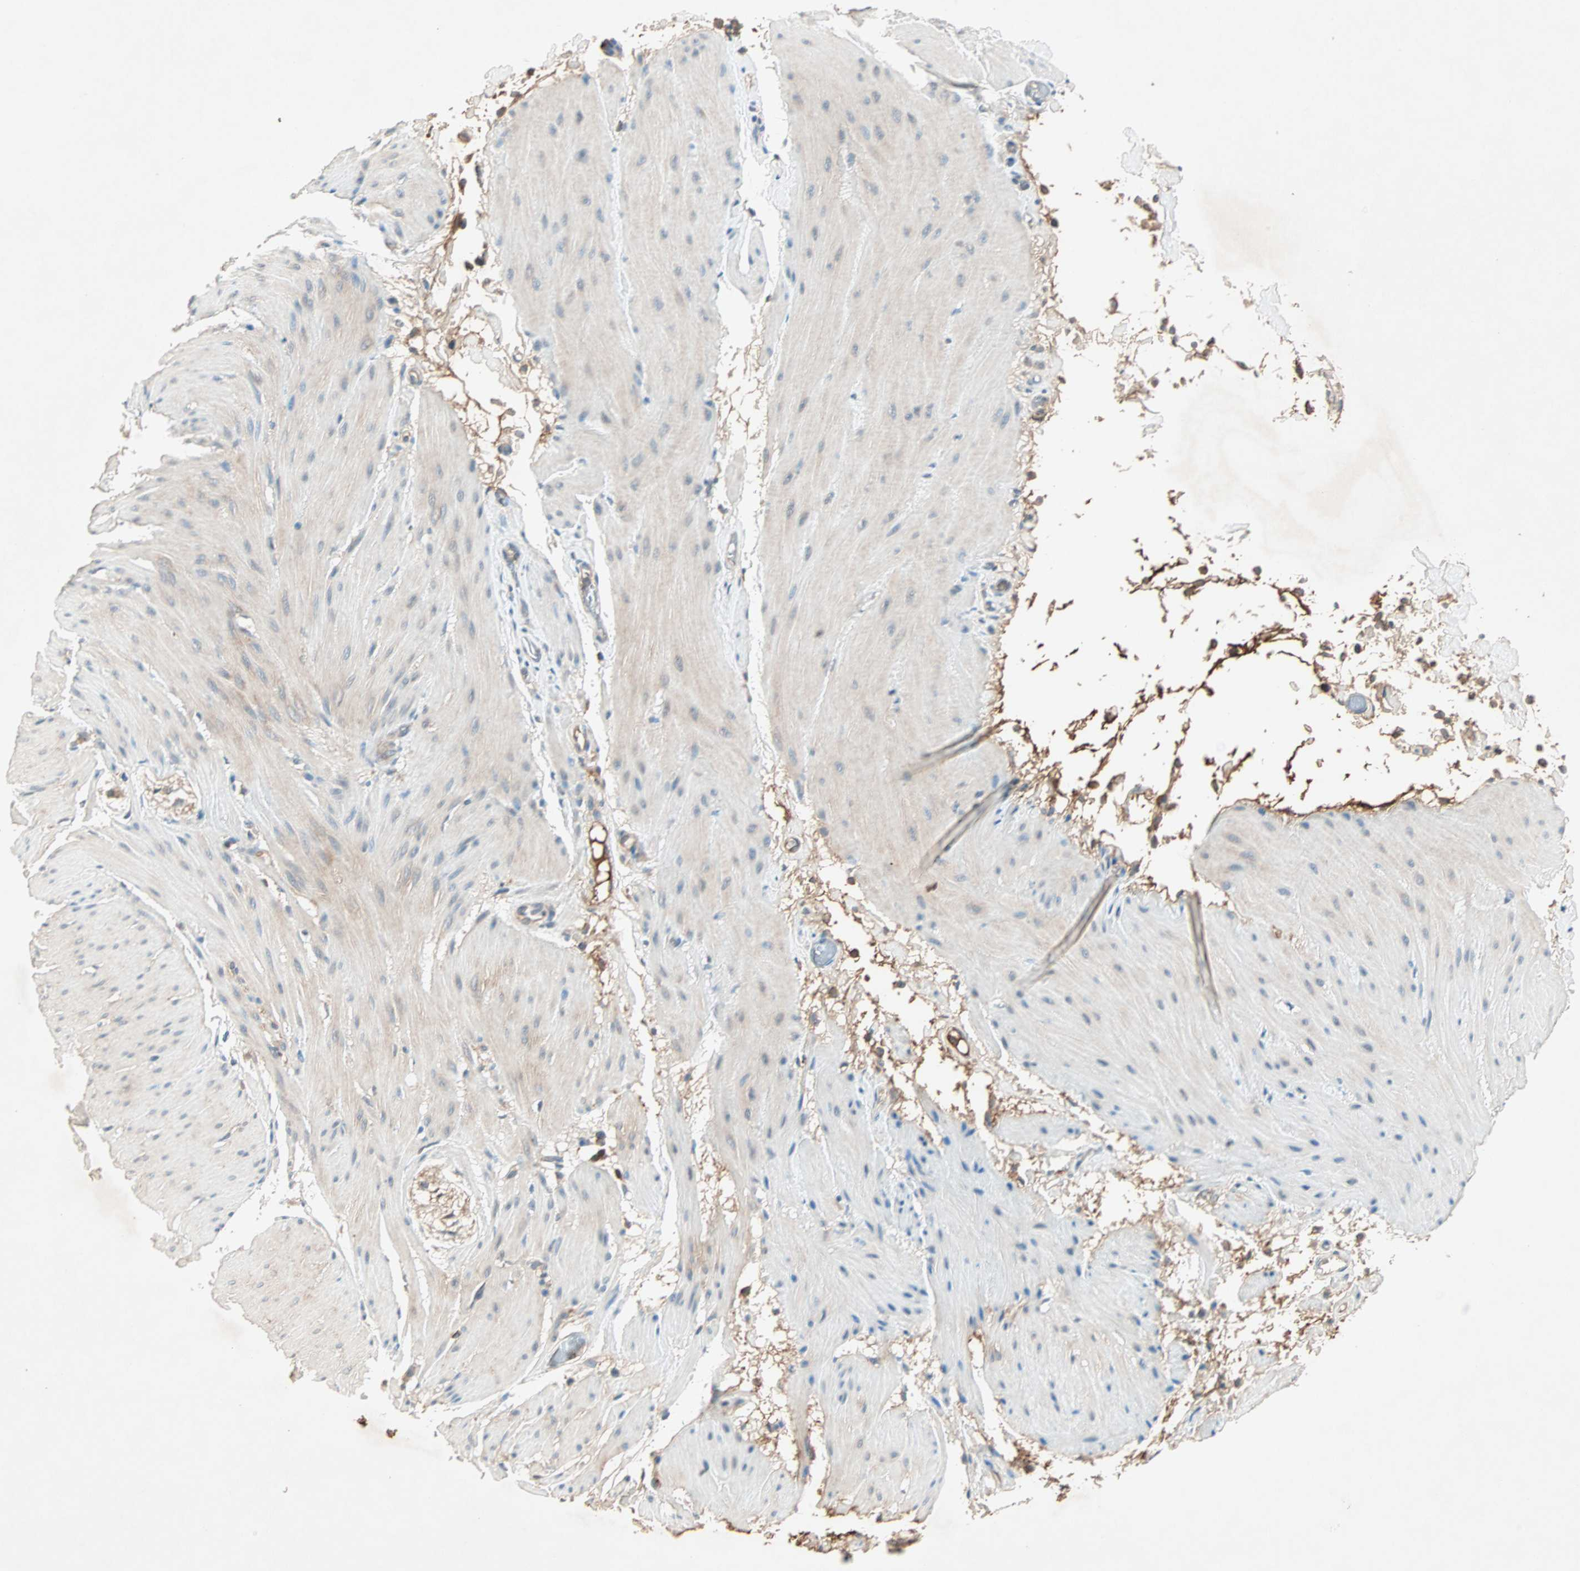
{"staining": {"intensity": "weak", "quantity": "25%-75%", "location": "cytoplasmic/membranous"}, "tissue": "smooth muscle", "cell_type": "Smooth muscle cells", "image_type": "normal", "snomed": [{"axis": "morphology", "description": "Normal tissue, NOS"}, {"axis": "topography", "description": "Smooth muscle"}, {"axis": "topography", "description": "Colon"}], "caption": "Protein staining by immunohistochemistry shows weak cytoplasmic/membranous expression in approximately 25%-75% of smooth muscle cells in benign smooth muscle. The protein is shown in brown color, while the nuclei are stained blue.", "gene": "TEC", "patient": {"sex": "male", "age": 67}}